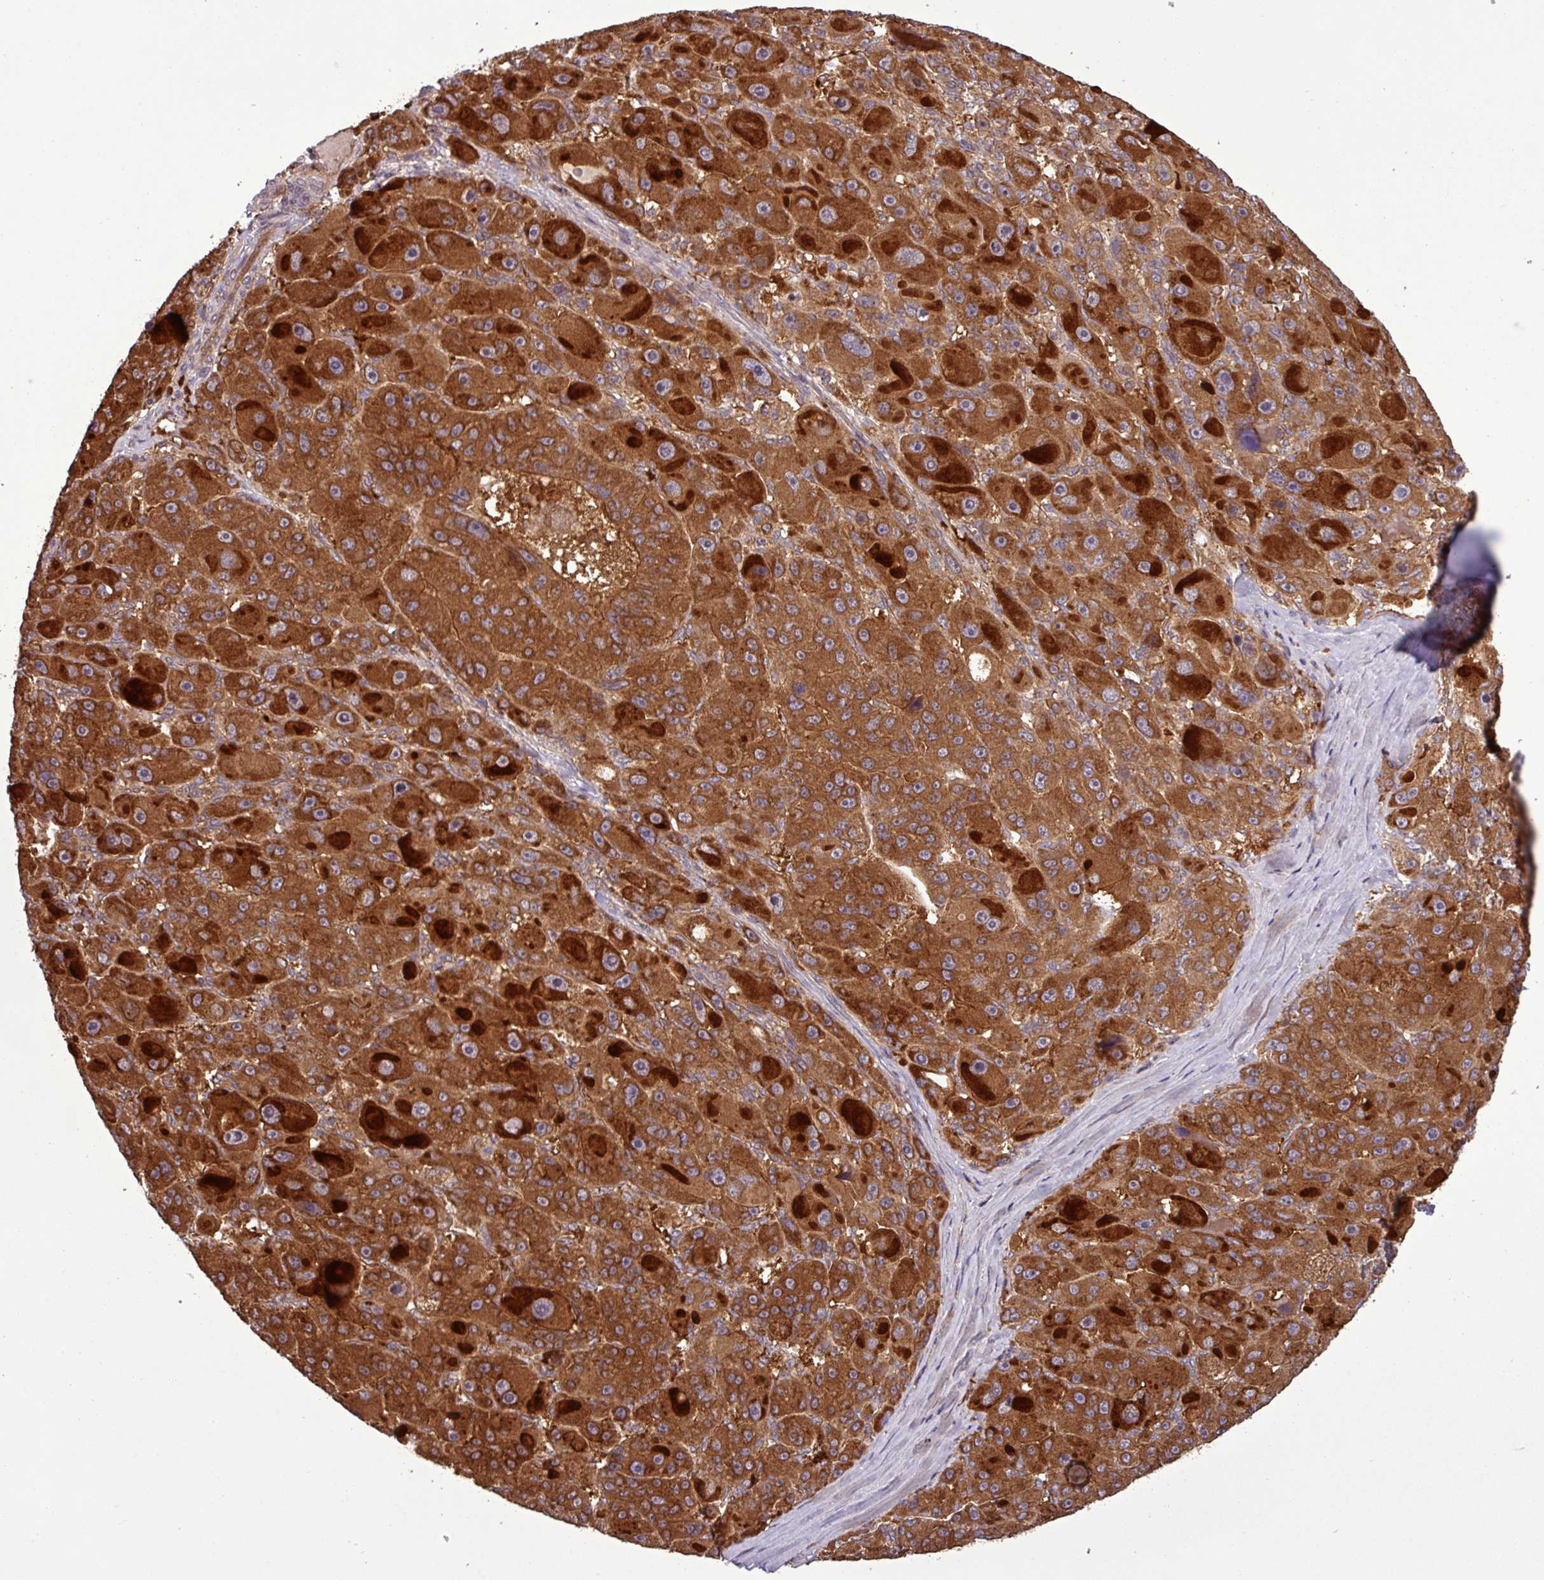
{"staining": {"intensity": "strong", "quantity": ">75%", "location": "cytoplasmic/membranous"}, "tissue": "liver cancer", "cell_type": "Tumor cells", "image_type": "cancer", "snomed": [{"axis": "morphology", "description": "Carcinoma, Hepatocellular, NOS"}, {"axis": "topography", "description": "Liver"}], "caption": "Hepatocellular carcinoma (liver) was stained to show a protein in brown. There is high levels of strong cytoplasmic/membranous staining in approximately >75% of tumor cells.", "gene": "SIRPB2", "patient": {"sex": "male", "age": 76}}